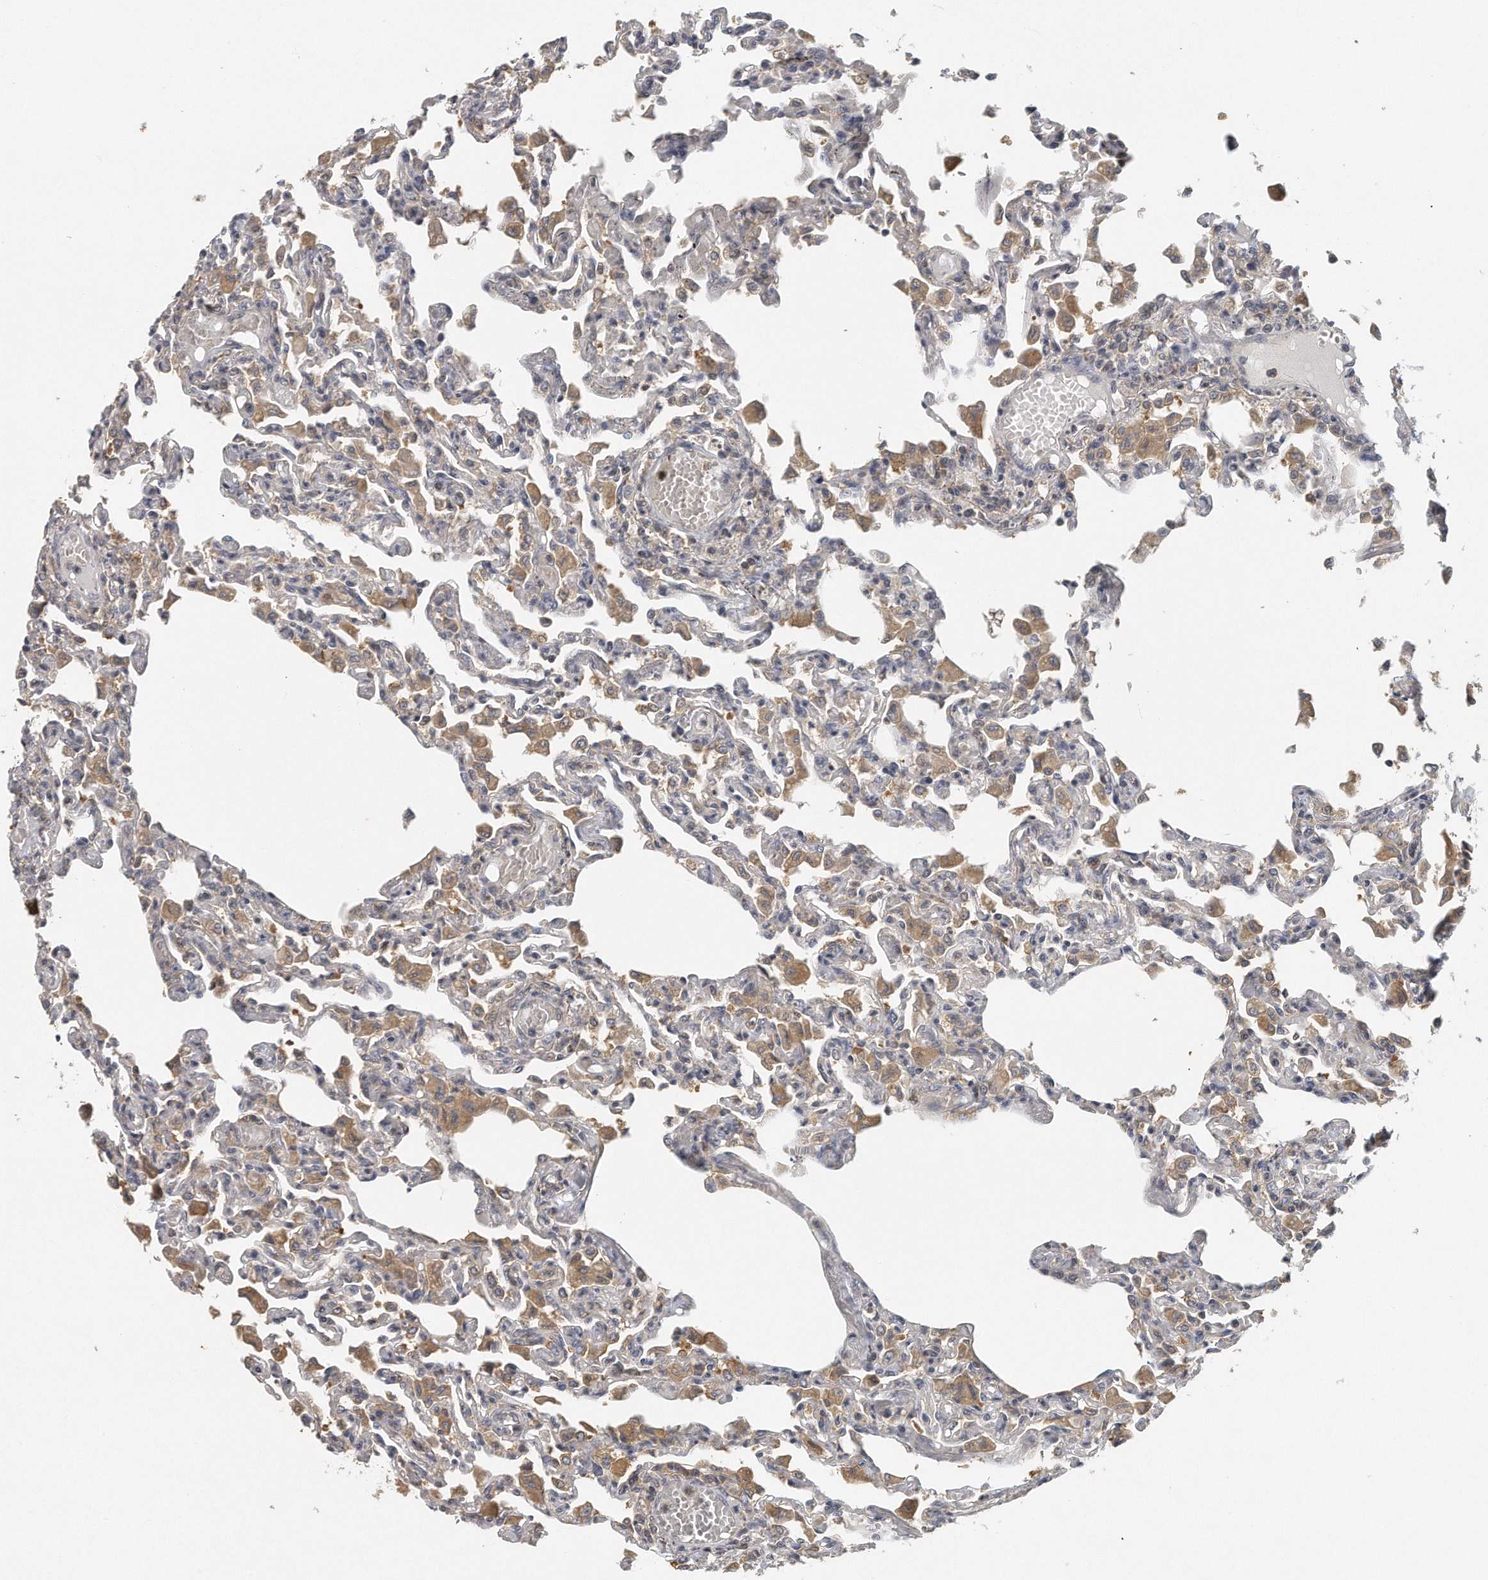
{"staining": {"intensity": "moderate", "quantity": "<25%", "location": "cytoplasmic/membranous"}, "tissue": "lung", "cell_type": "Alveolar cells", "image_type": "normal", "snomed": [{"axis": "morphology", "description": "Normal tissue, NOS"}, {"axis": "topography", "description": "Bronchus"}, {"axis": "topography", "description": "Lung"}], "caption": "The photomicrograph reveals immunohistochemical staining of normal lung. There is moderate cytoplasmic/membranous staining is seen in approximately <25% of alveolar cells.", "gene": "EIF3I", "patient": {"sex": "female", "age": 49}}